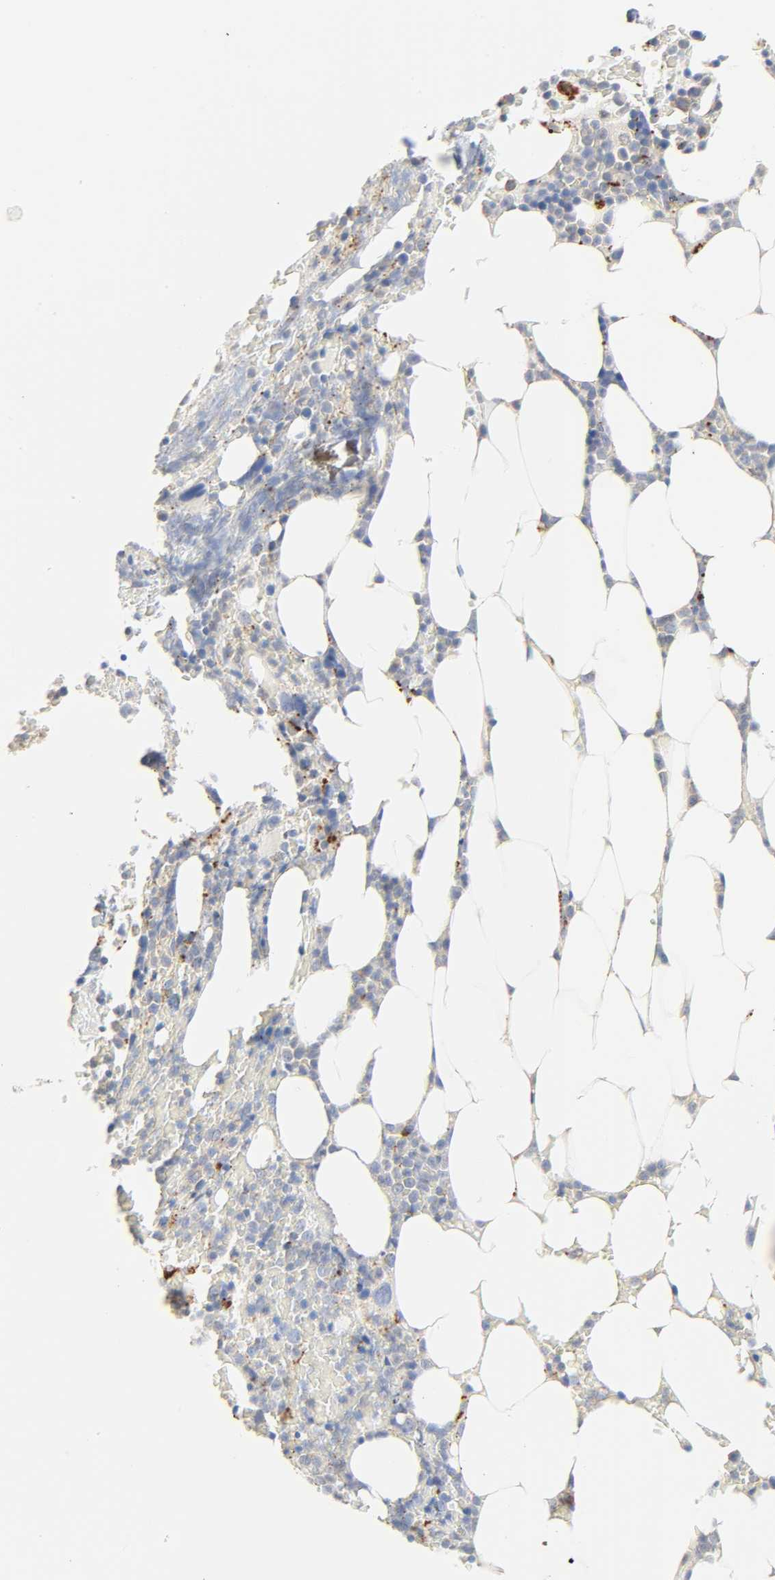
{"staining": {"intensity": "strong", "quantity": "<25%", "location": "cytoplasmic/membranous"}, "tissue": "bone marrow", "cell_type": "Hematopoietic cells", "image_type": "normal", "snomed": [{"axis": "morphology", "description": "Normal tissue, NOS"}, {"axis": "topography", "description": "Bone marrow"}], "caption": "Immunohistochemistry staining of unremarkable bone marrow, which reveals medium levels of strong cytoplasmic/membranous expression in about <25% of hematopoietic cells indicating strong cytoplasmic/membranous protein staining. The staining was performed using DAB (brown) for protein detection and nuclei were counterstained in hematoxylin (blue).", "gene": "CAMK2A", "patient": {"sex": "female", "age": 66}}